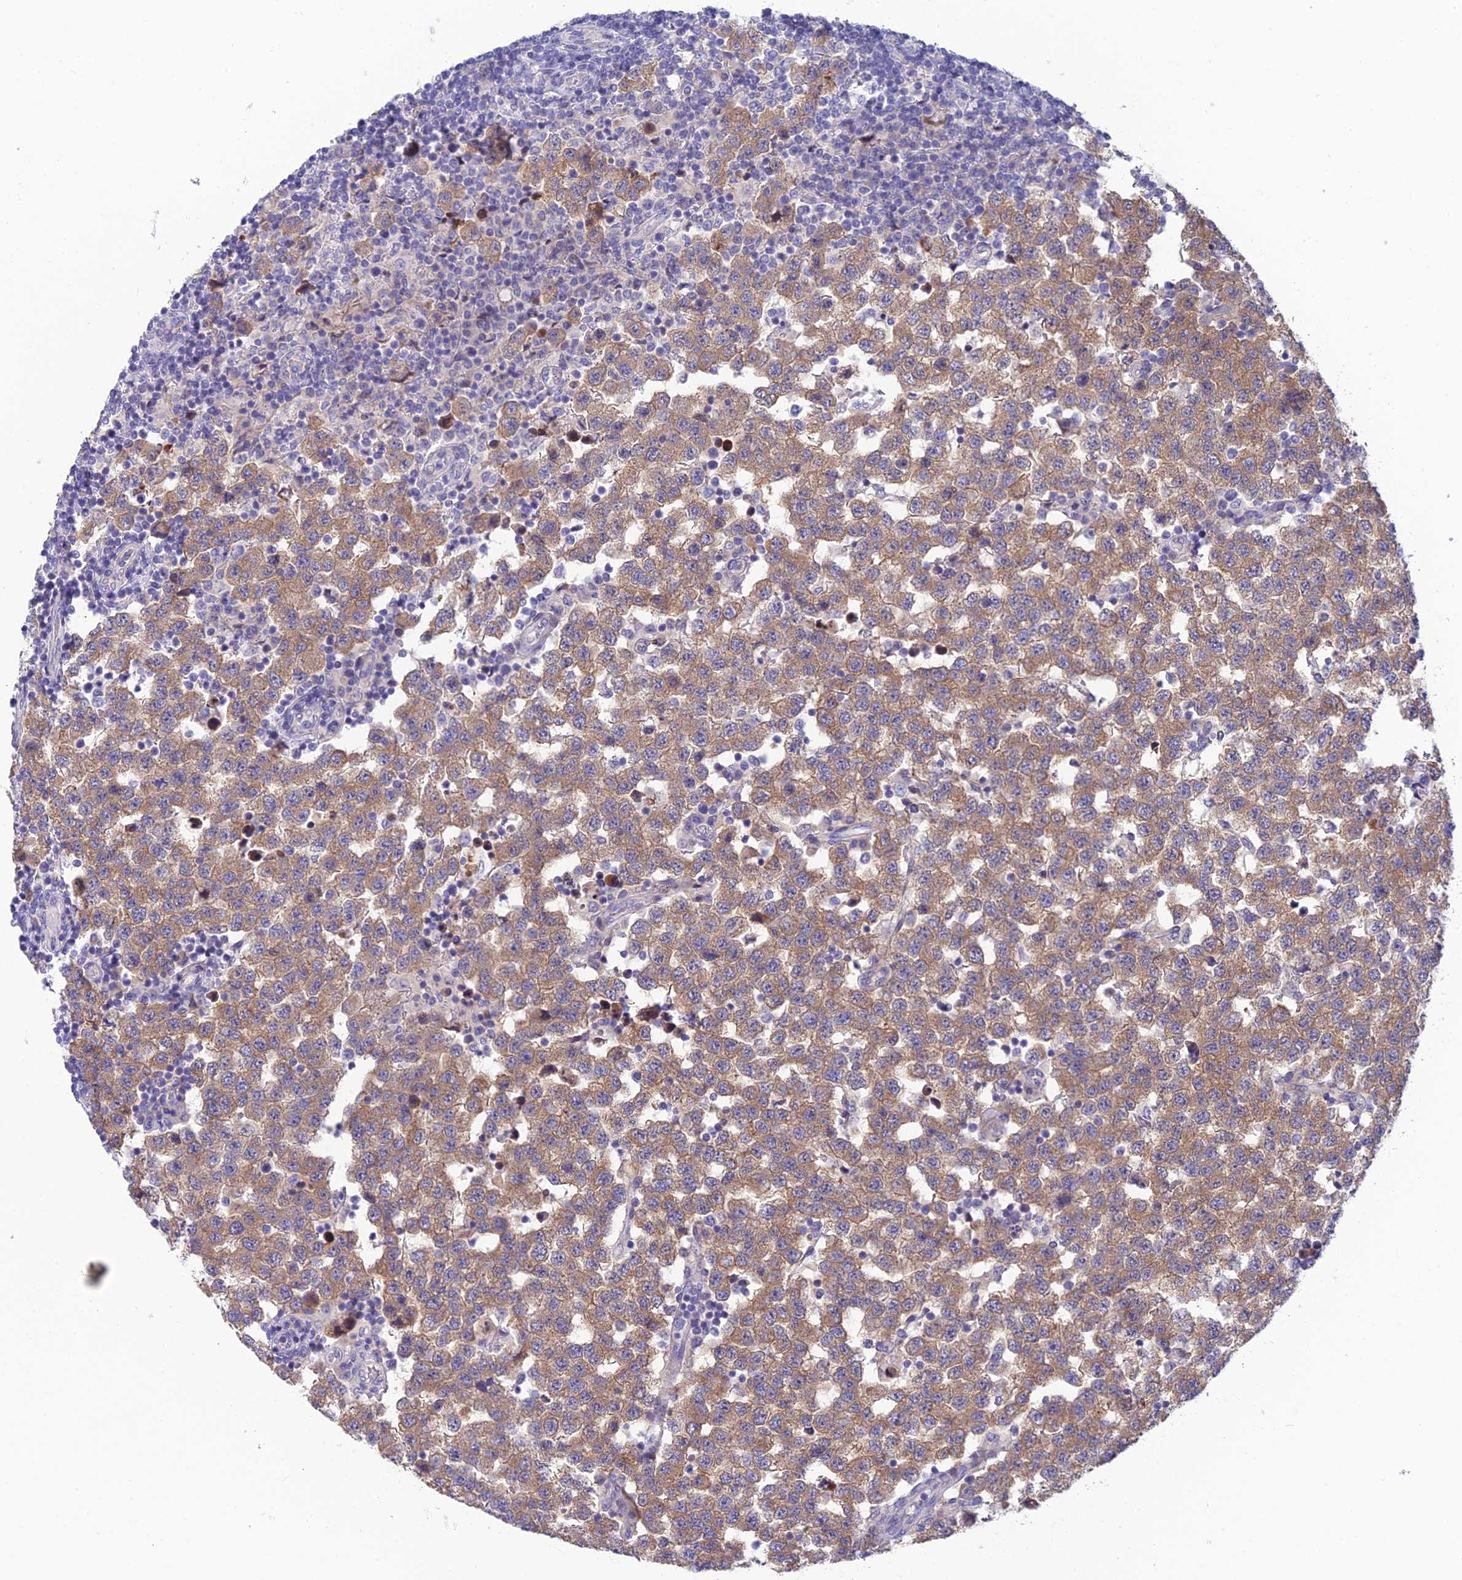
{"staining": {"intensity": "moderate", "quantity": ">75%", "location": "cytoplasmic/membranous"}, "tissue": "testis cancer", "cell_type": "Tumor cells", "image_type": "cancer", "snomed": [{"axis": "morphology", "description": "Seminoma, NOS"}, {"axis": "topography", "description": "Testis"}], "caption": "Approximately >75% of tumor cells in human testis cancer exhibit moderate cytoplasmic/membranous protein staining as visualized by brown immunohistochemical staining.", "gene": "XPO7", "patient": {"sex": "male", "age": 34}}